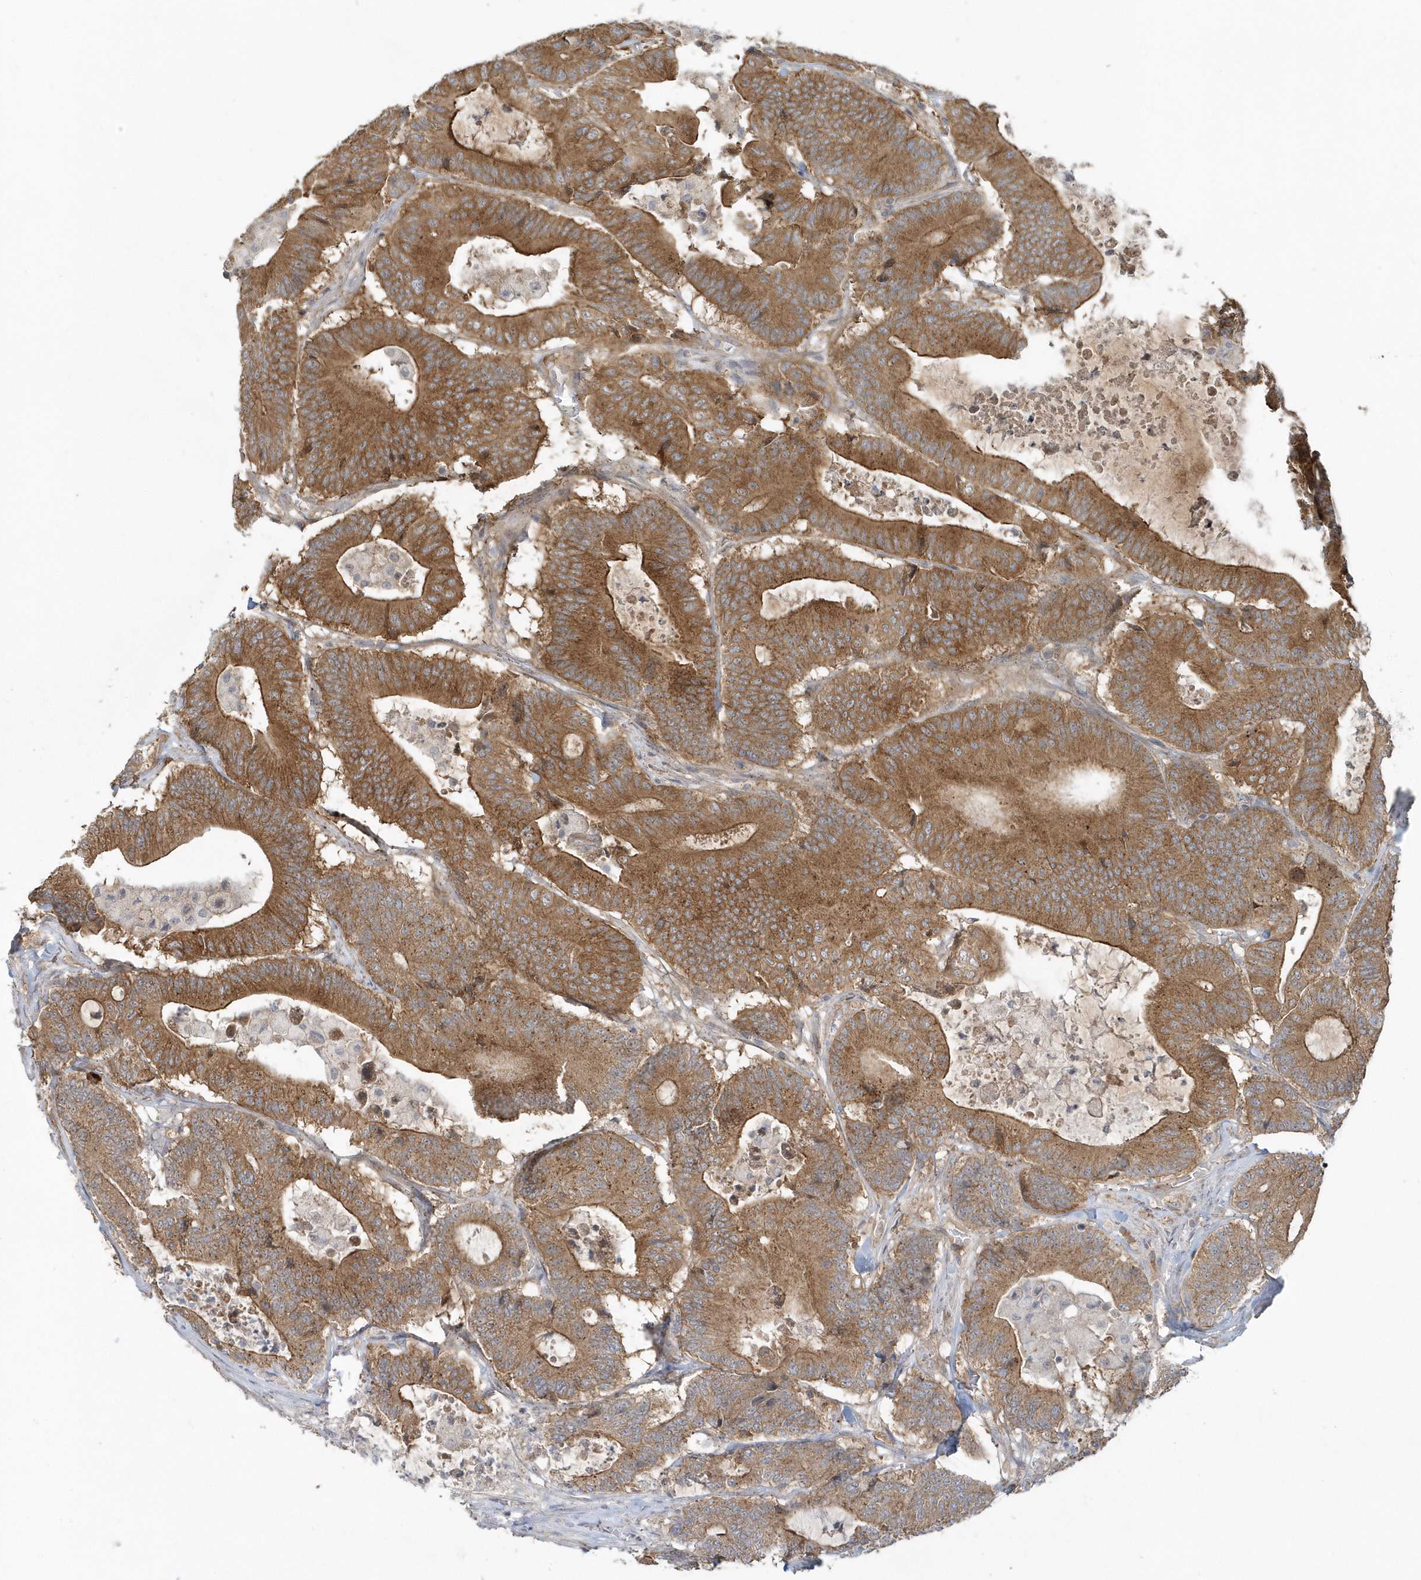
{"staining": {"intensity": "moderate", "quantity": ">75%", "location": "cytoplasmic/membranous"}, "tissue": "colorectal cancer", "cell_type": "Tumor cells", "image_type": "cancer", "snomed": [{"axis": "morphology", "description": "Adenocarcinoma, NOS"}, {"axis": "topography", "description": "Colon"}], "caption": "IHC micrograph of neoplastic tissue: human adenocarcinoma (colorectal) stained using immunohistochemistry displays medium levels of moderate protein expression localized specifically in the cytoplasmic/membranous of tumor cells, appearing as a cytoplasmic/membranous brown color.", "gene": "STIM2", "patient": {"sex": "female", "age": 84}}